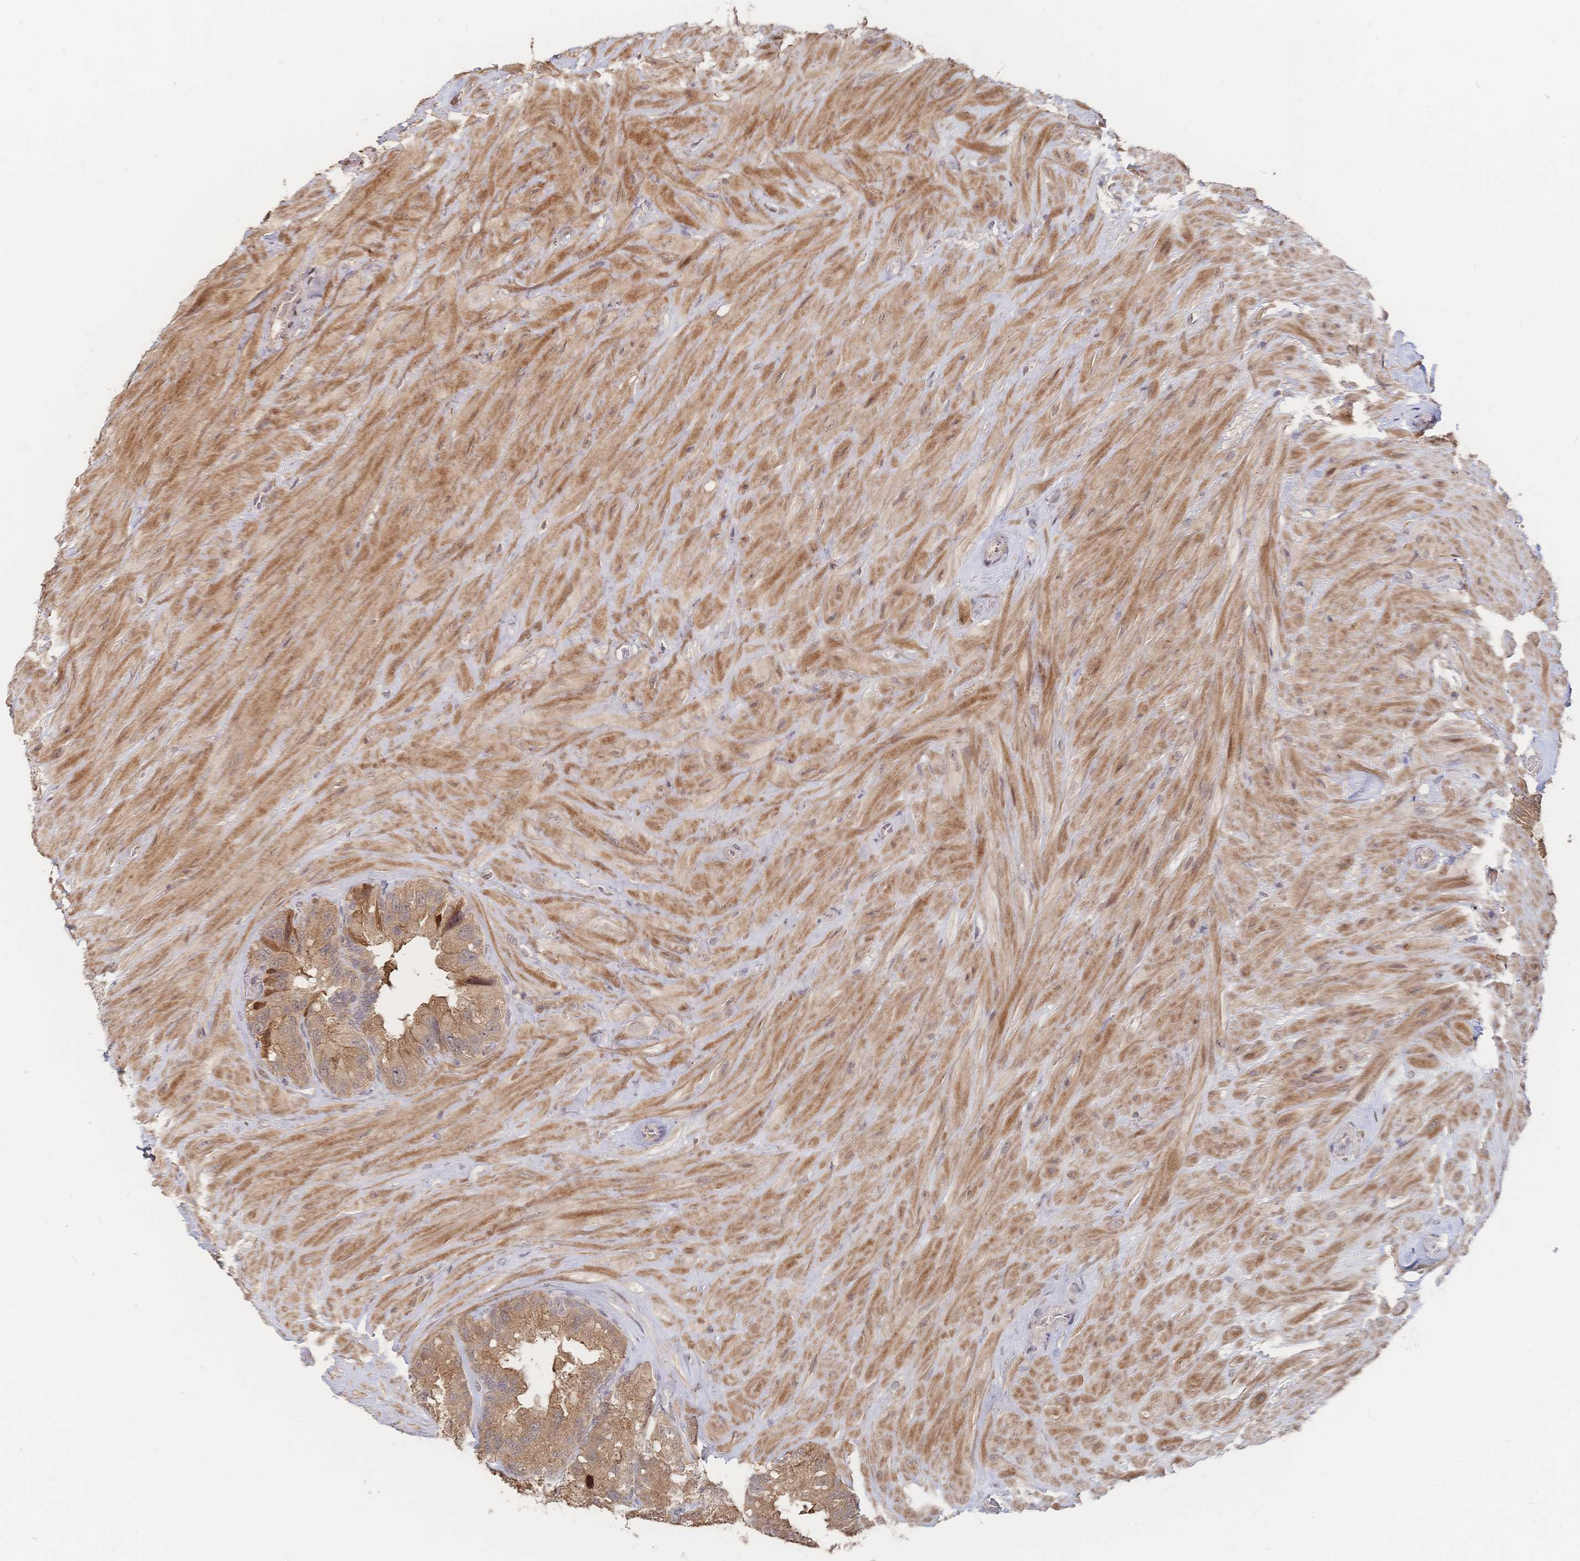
{"staining": {"intensity": "moderate", "quantity": ">75%", "location": "cytoplasmic/membranous"}, "tissue": "seminal vesicle", "cell_type": "Glandular cells", "image_type": "normal", "snomed": [{"axis": "morphology", "description": "Normal tissue, NOS"}, {"axis": "topography", "description": "Seminal veicle"}], "caption": "An image of human seminal vesicle stained for a protein reveals moderate cytoplasmic/membranous brown staining in glandular cells.", "gene": "LRP5", "patient": {"sex": "male", "age": 60}}